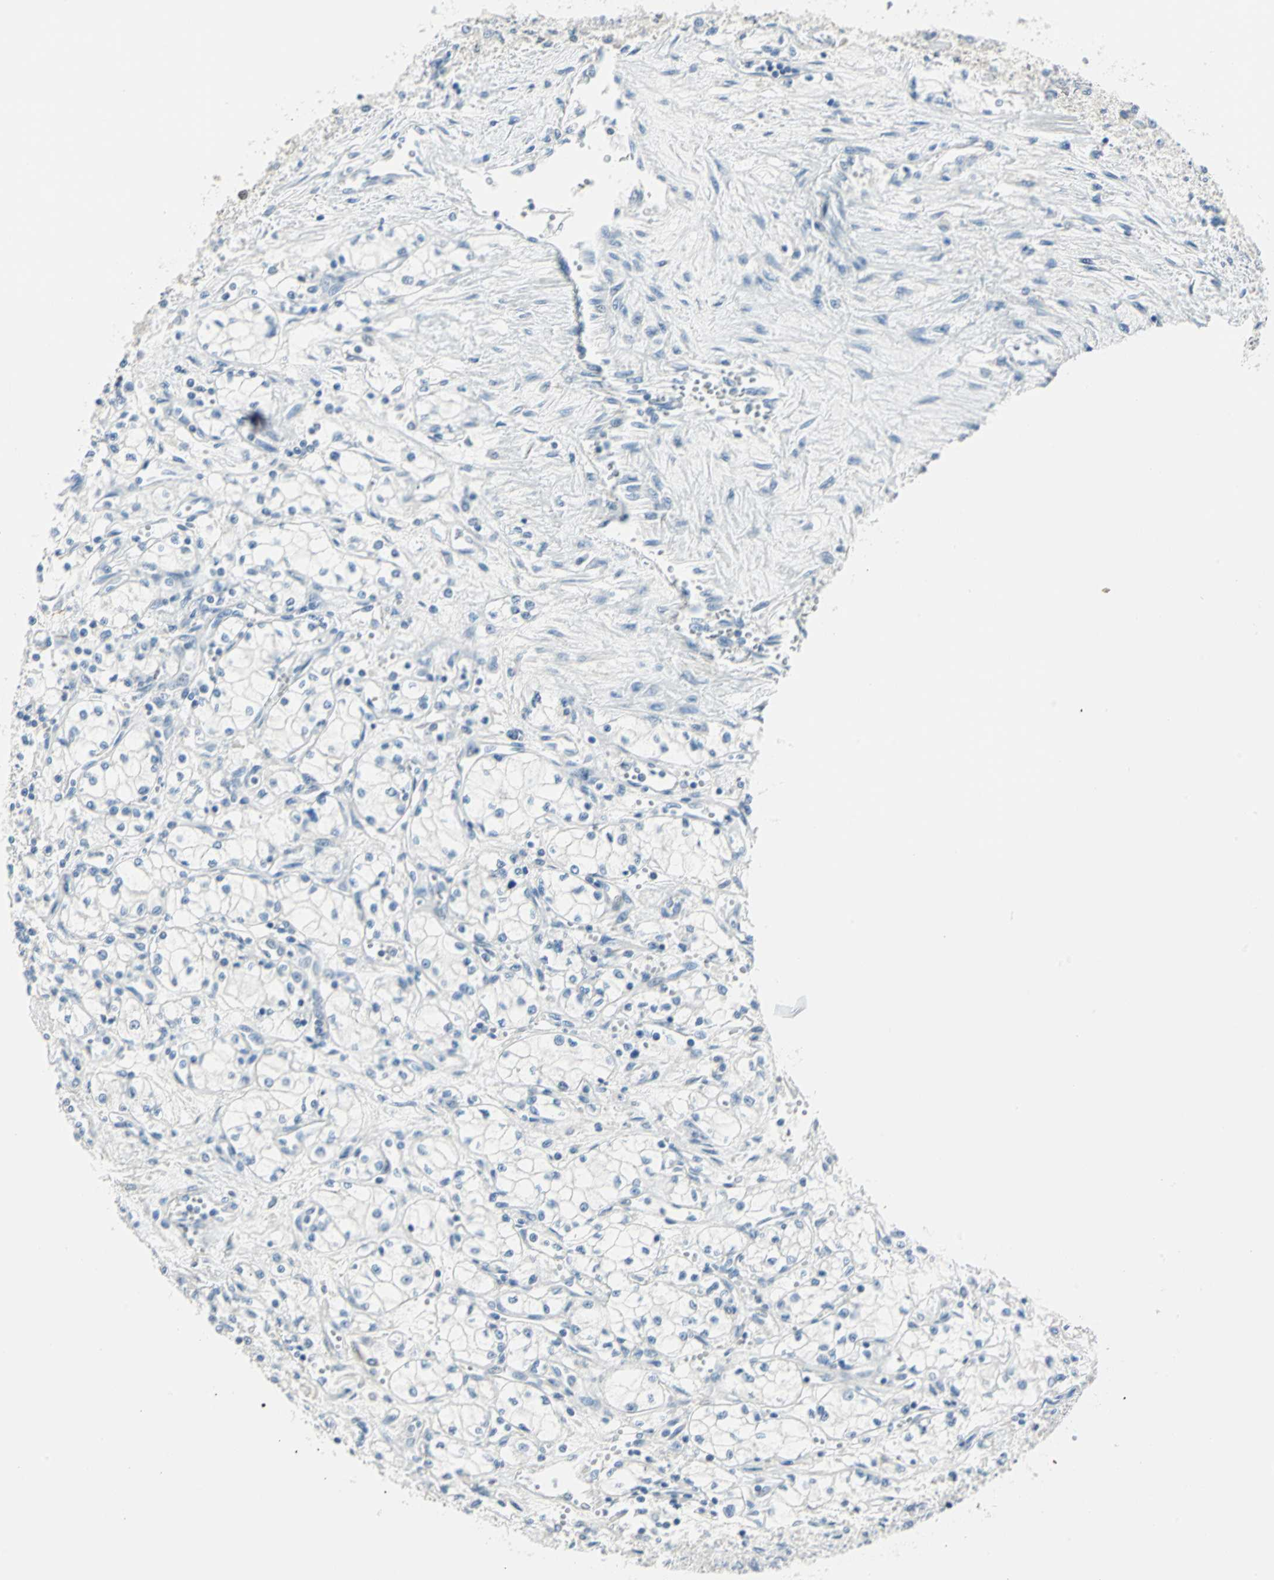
{"staining": {"intensity": "negative", "quantity": "none", "location": "none"}, "tissue": "renal cancer", "cell_type": "Tumor cells", "image_type": "cancer", "snomed": [{"axis": "morphology", "description": "Normal tissue, NOS"}, {"axis": "morphology", "description": "Adenocarcinoma, NOS"}, {"axis": "topography", "description": "Kidney"}], "caption": "Immunohistochemical staining of human renal cancer shows no significant expression in tumor cells.", "gene": "UCHL1", "patient": {"sex": "male", "age": 59}}